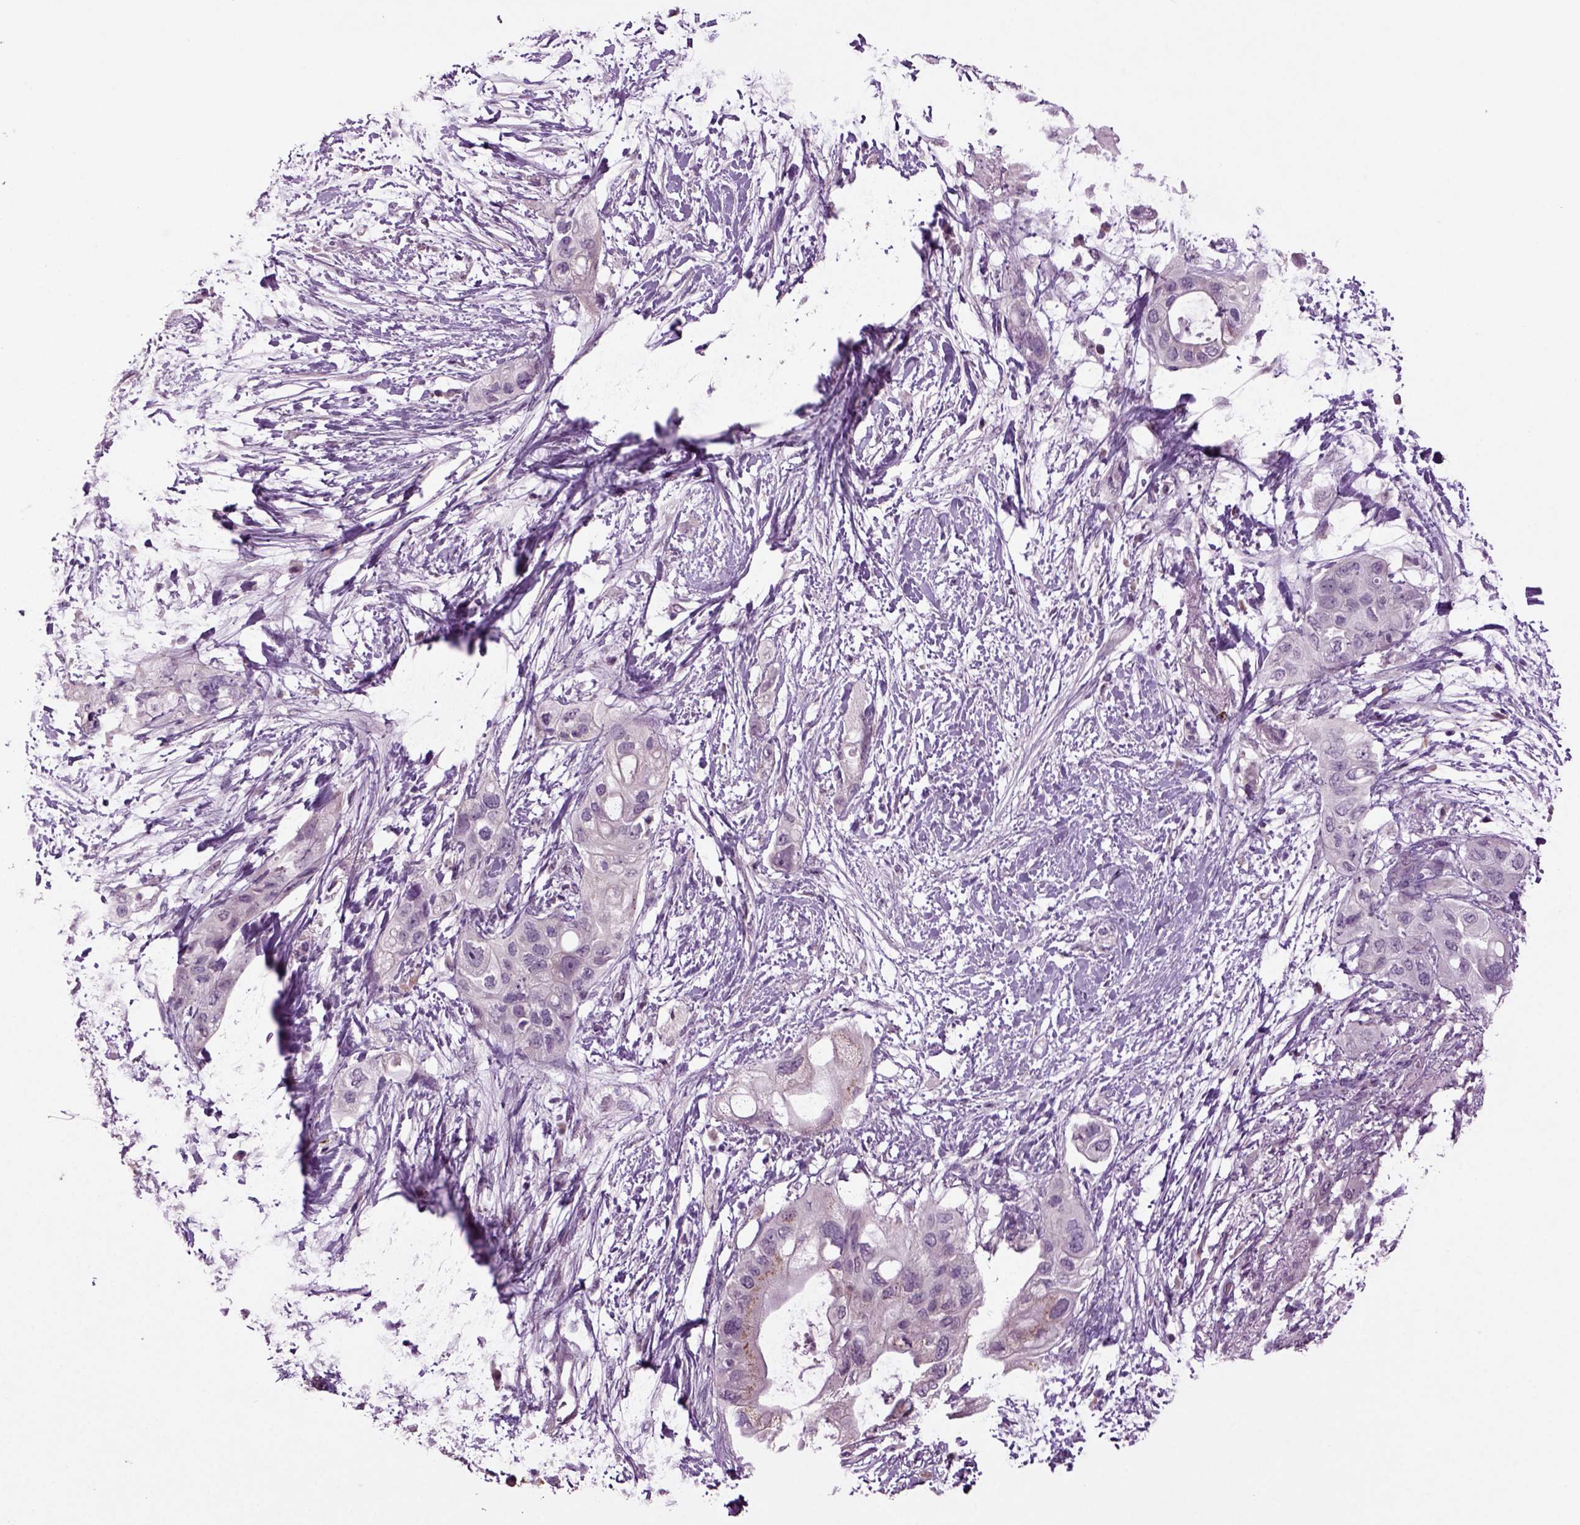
{"staining": {"intensity": "negative", "quantity": "none", "location": "none"}, "tissue": "pancreatic cancer", "cell_type": "Tumor cells", "image_type": "cancer", "snomed": [{"axis": "morphology", "description": "Adenocarcinoma, NOS"}, {"axis": "topography", "description": "Pancreas"}], "caption": "IHC micrograph of adenocarcinoma (pancreatic) stained for a protein (brown), which shows no staining in tumor cells. (DAB immunohistochemistry (IHC) with hematoxylin counter stain).", "gene": "SLC17A6", "patient": {"sex": "female", "age": 72}}